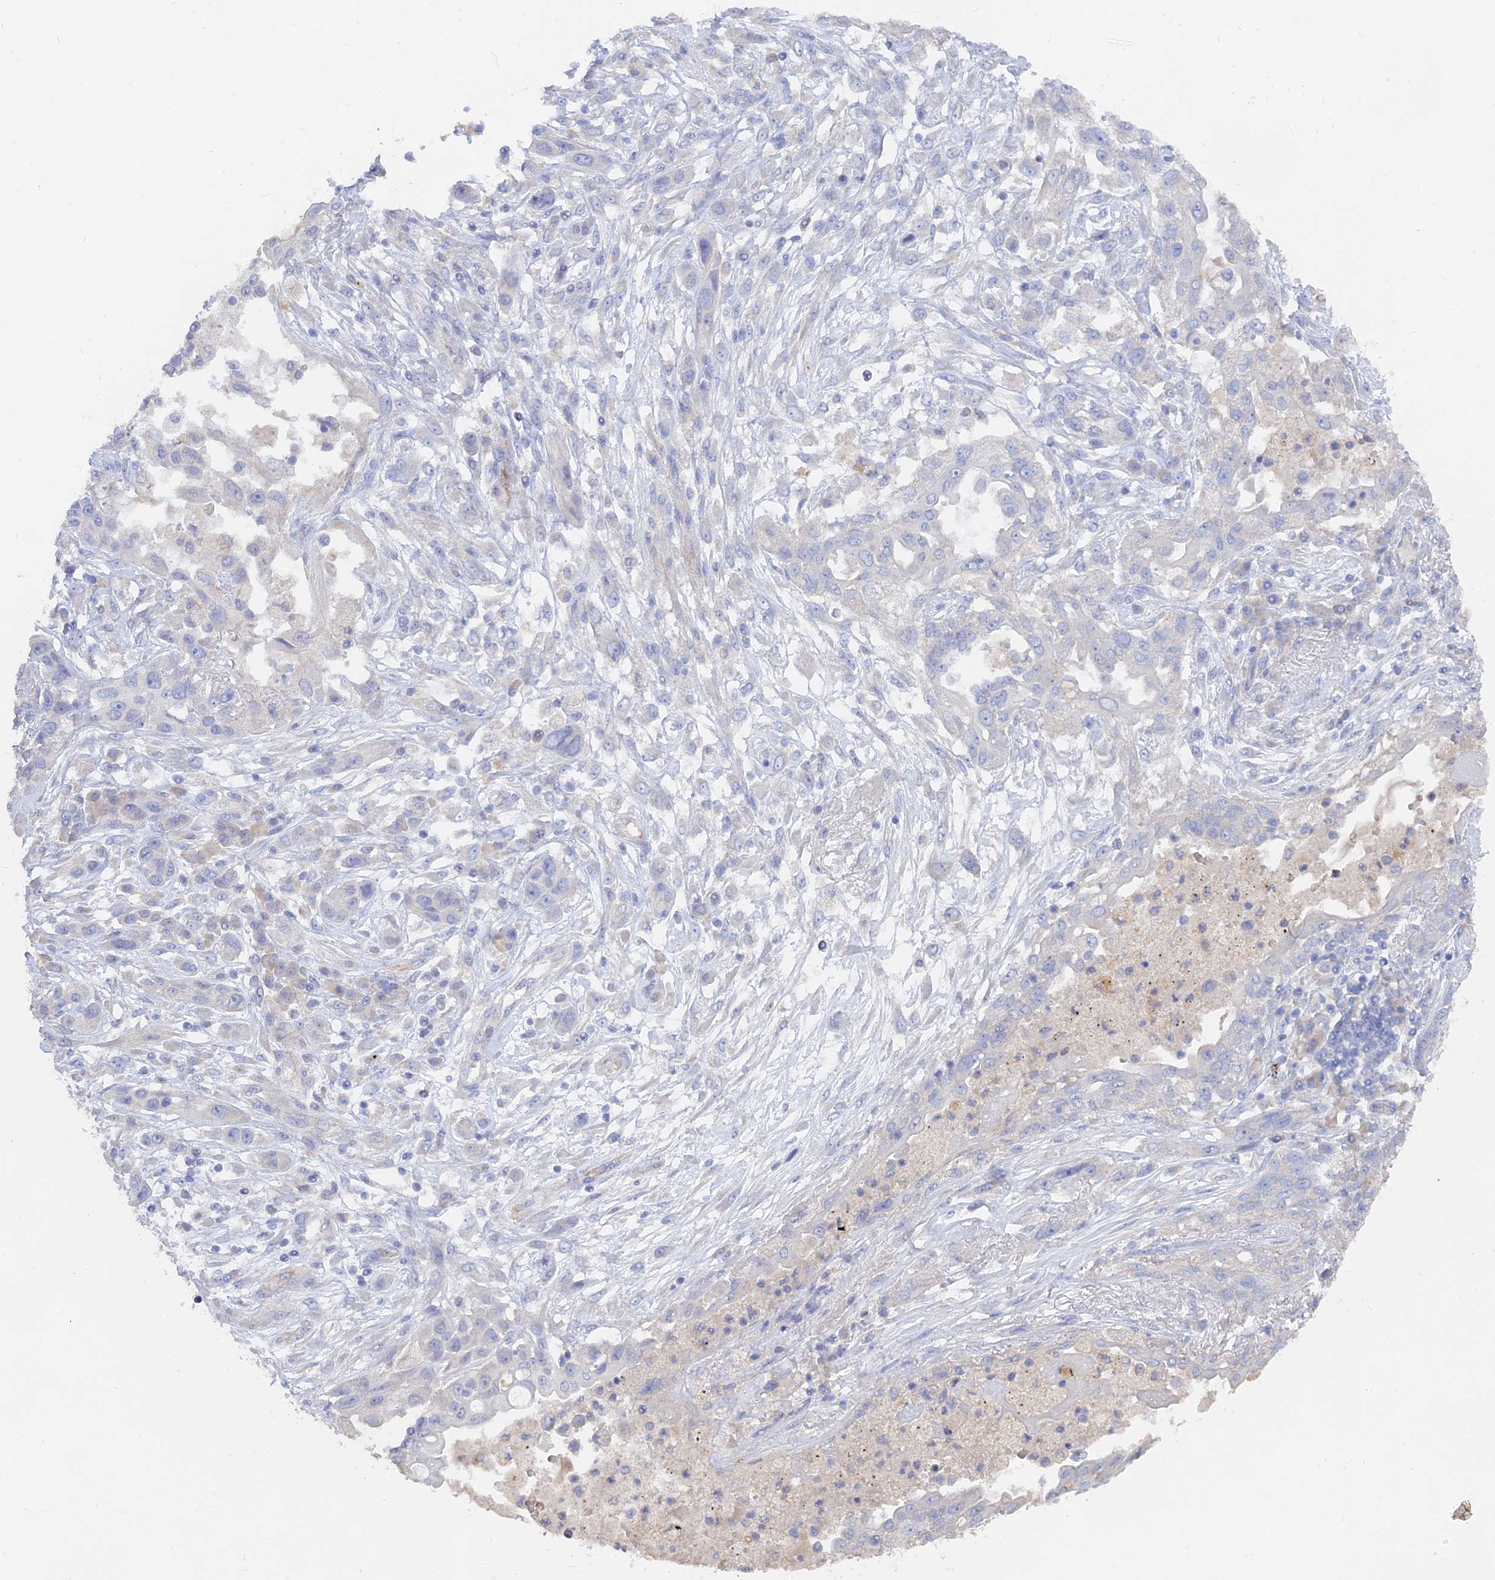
{"staining": {"intensity": "negative", "quantity": "none", "location": "none"}, "tissue": "lung cancer", "cell_type": "Tumor cells", "image_type": "cancer", "snomed": [{"axis": "morphology", "description": "Squamous cell carcinoma, NOS"}, {"axis": "topography", "description": "Lung"}], "caption": "The immunohistochemistry histopathology image has no significant positivity in tumor cells of lung cancer (squamous cell carcinoma) tissue.", "gene": "ARRDC1", "patient": {"sex": "female", "age": 70}}